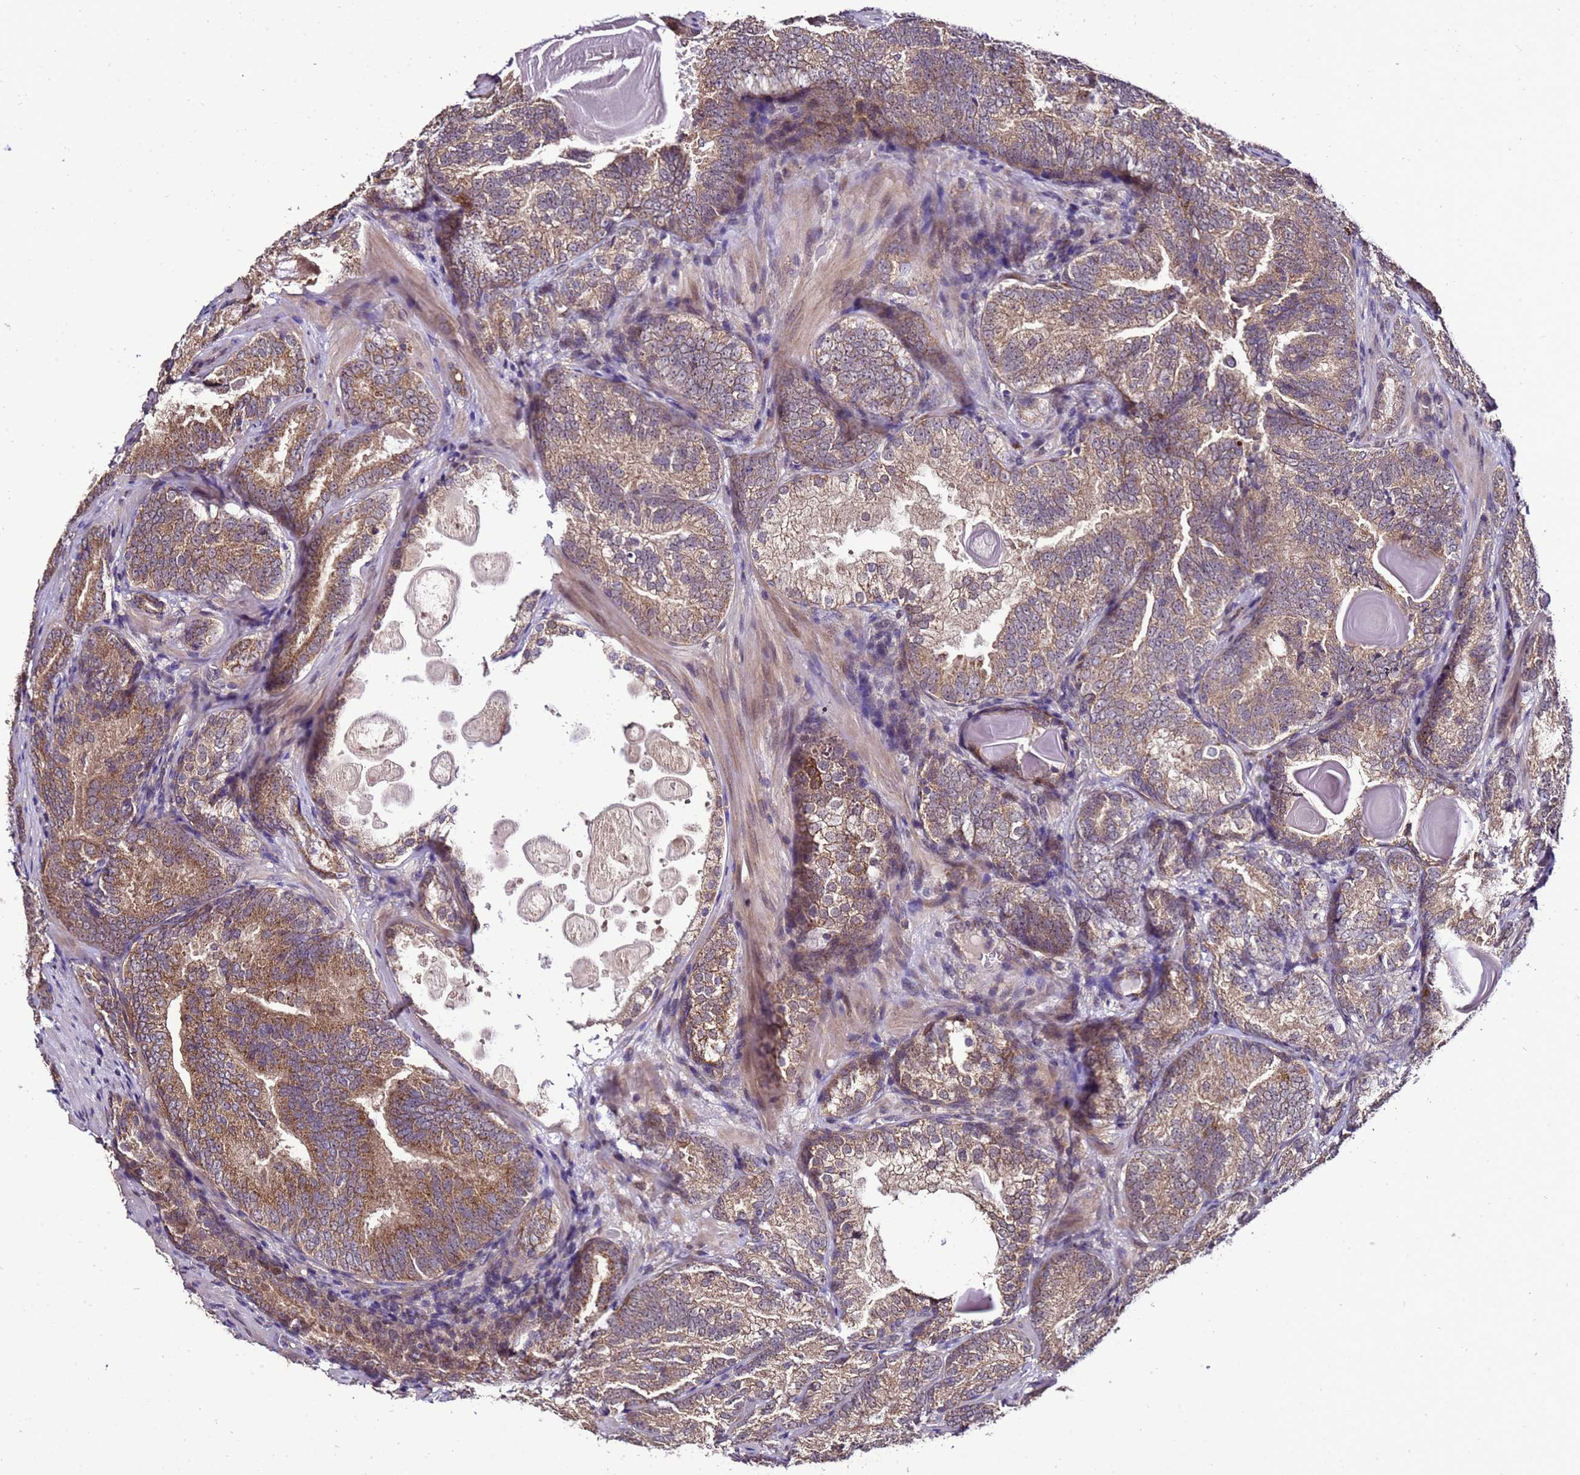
{"staining": {"intensity": "moderate", "quantity": ">75%", "location": "cytoplasmic/membranous"}, "tissue": "prostate cancer", "cell_type": "Tumor cells", "image_type": "cancer", "snomed": [{"axis": "morphology", "description": "Adenocarcinoma, High grade"}, {"axis": "topography", "description": "Prostate"}], "caption": "A brown stain labels moderate cytoplasmic/membranous positivity of a protein in prostate high-grade adenocarcinoma tumor cells. (DAB (3,3'-diaminobenzidine) = brown stain, brightfield microscopy at high magnification).", "gene": "ZNF329", "patient": {"sex": "male", "age": 66}}